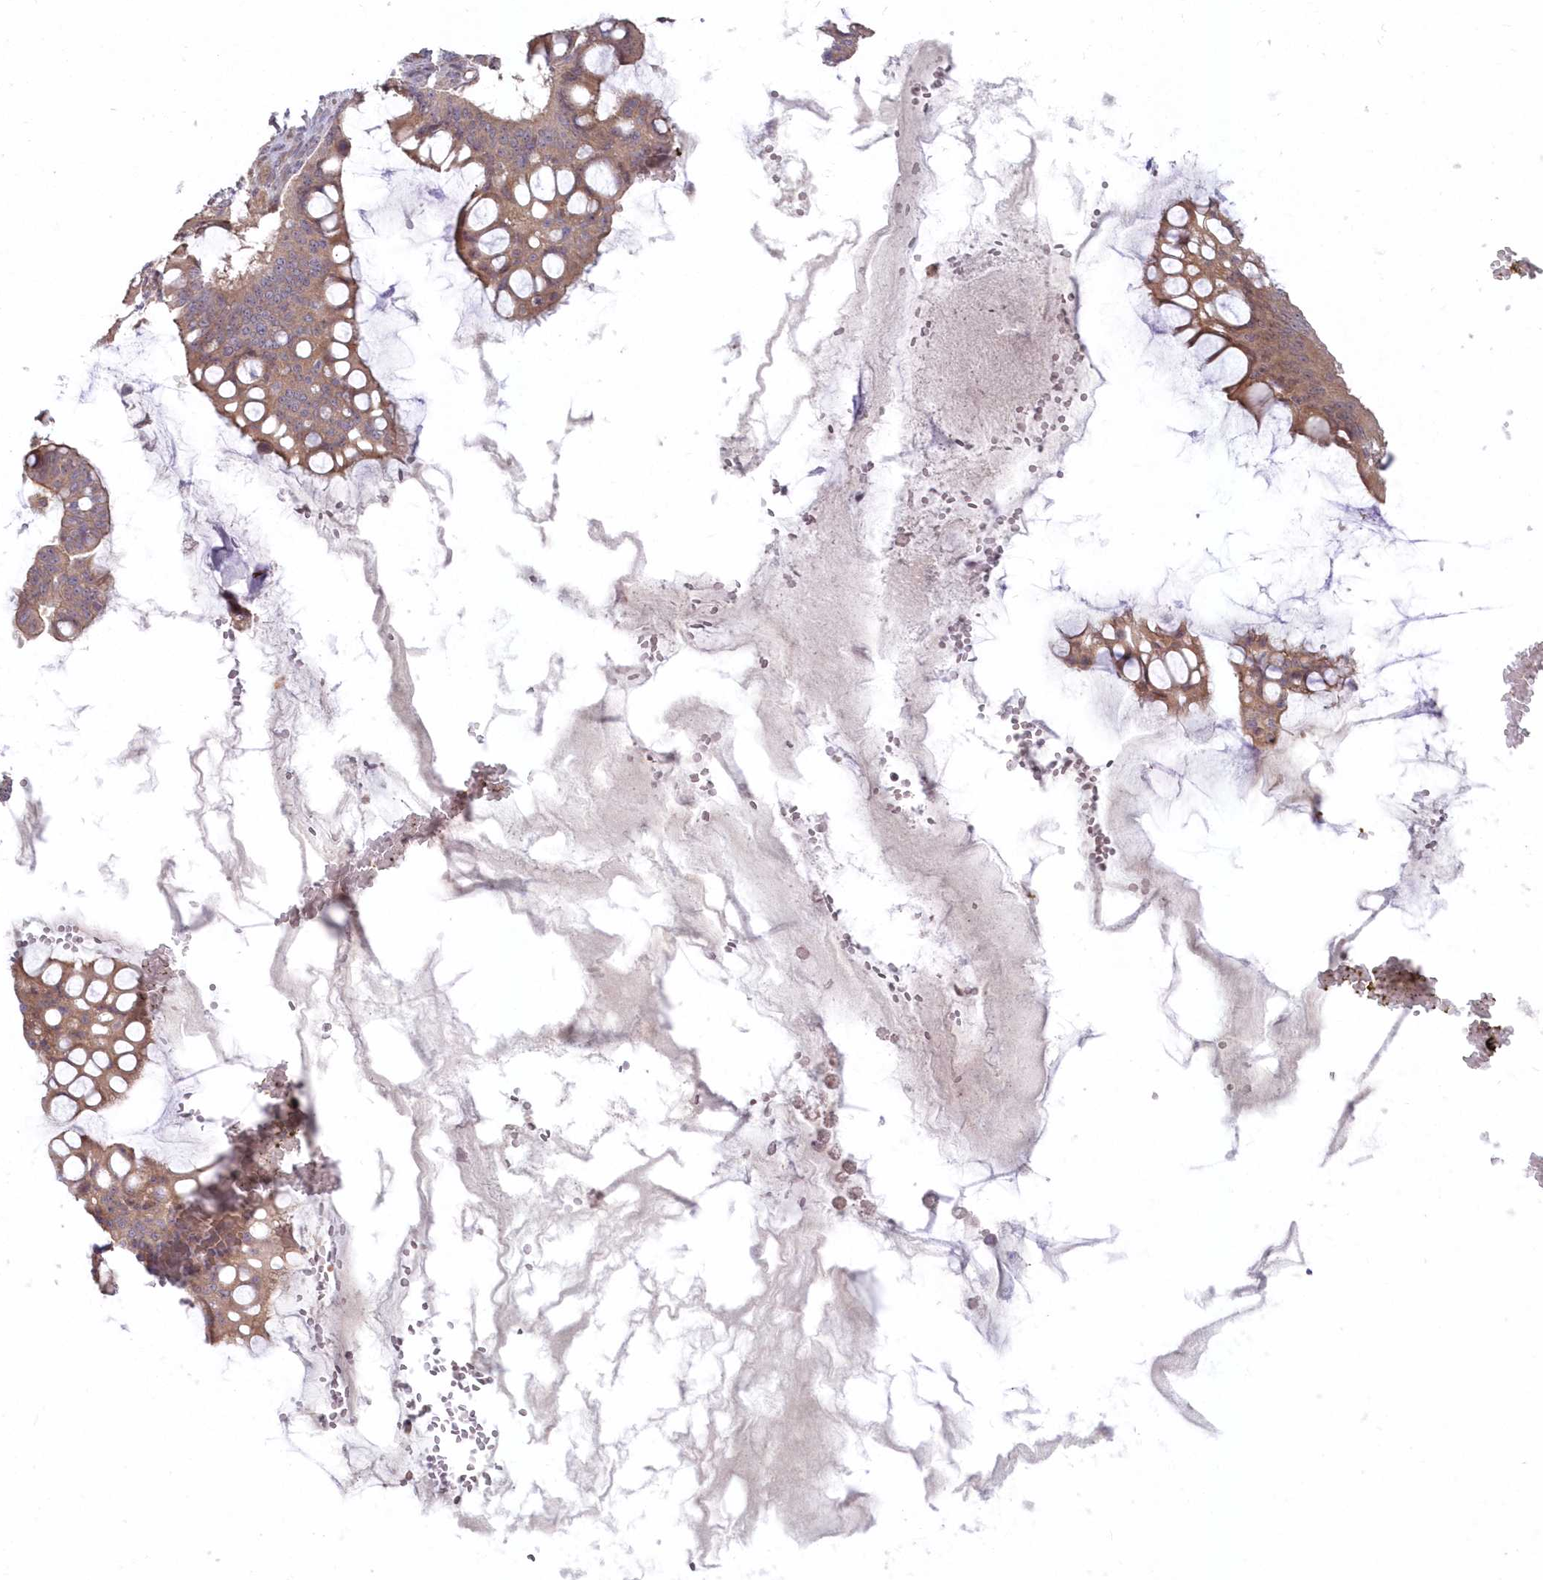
{"staining": {"intensity": "moderate", "quantity": ">75%", "location": "cytoplasmic/membranous"}, "tissue": "ovarian cancer", "cell_type": "Tumor cells", "image_type": "cancer", "snomed": [{"axis": "morphology", "description": "Cystadenocarcinoma, mucinous, NOS"}, {"axis": "topography", "description": "Ovary"}], "caption": "A photomicrograph showing moderate cytoplasmic/membranous staining in about >75% of tumor cells in ovarian cancer (mucinous cystadenocarcinoma), as visualized by brown immunohistochemical staining.", "gene": "TBCA", "patient": {"sex": "female", "age": 73}}